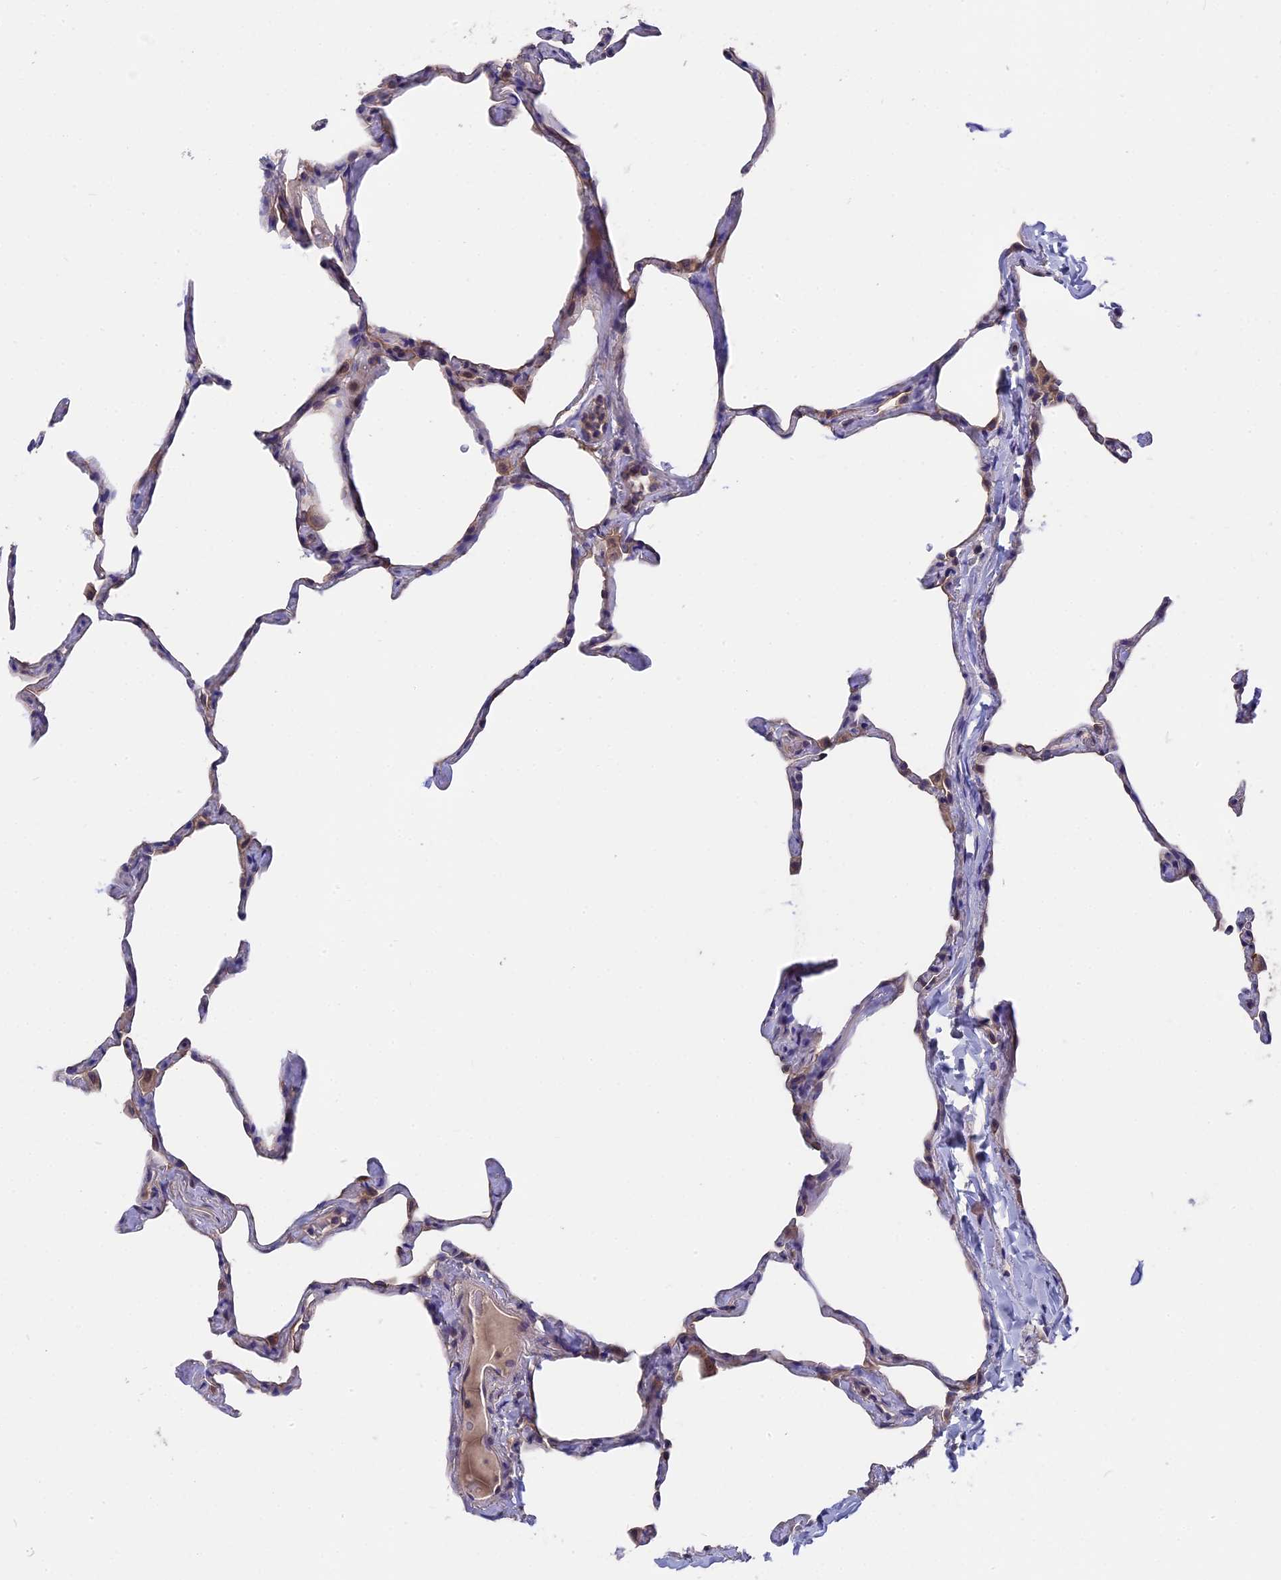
{"staining": {"intensity": "negative", "quantity": "none", "location": "none"}, "tissue": "lung", "cell_type": "Alveolar cells", "image_type": "normal", "snomed": [{"axis": "morphology", "description": "Normal tissue, NOS"}, {"axis": "topography", "description": "Lung"}], "caption": "Alveolar cells show no significant protein staining in benign lung. The staining was performed using DAB to visualize the protein expression in brown, while the nuclei were stained in blue with hematoxylin (Magnification: 20x).", "gene": "ZCCHC2", "patient": {"sex": "male", "age": 65}}